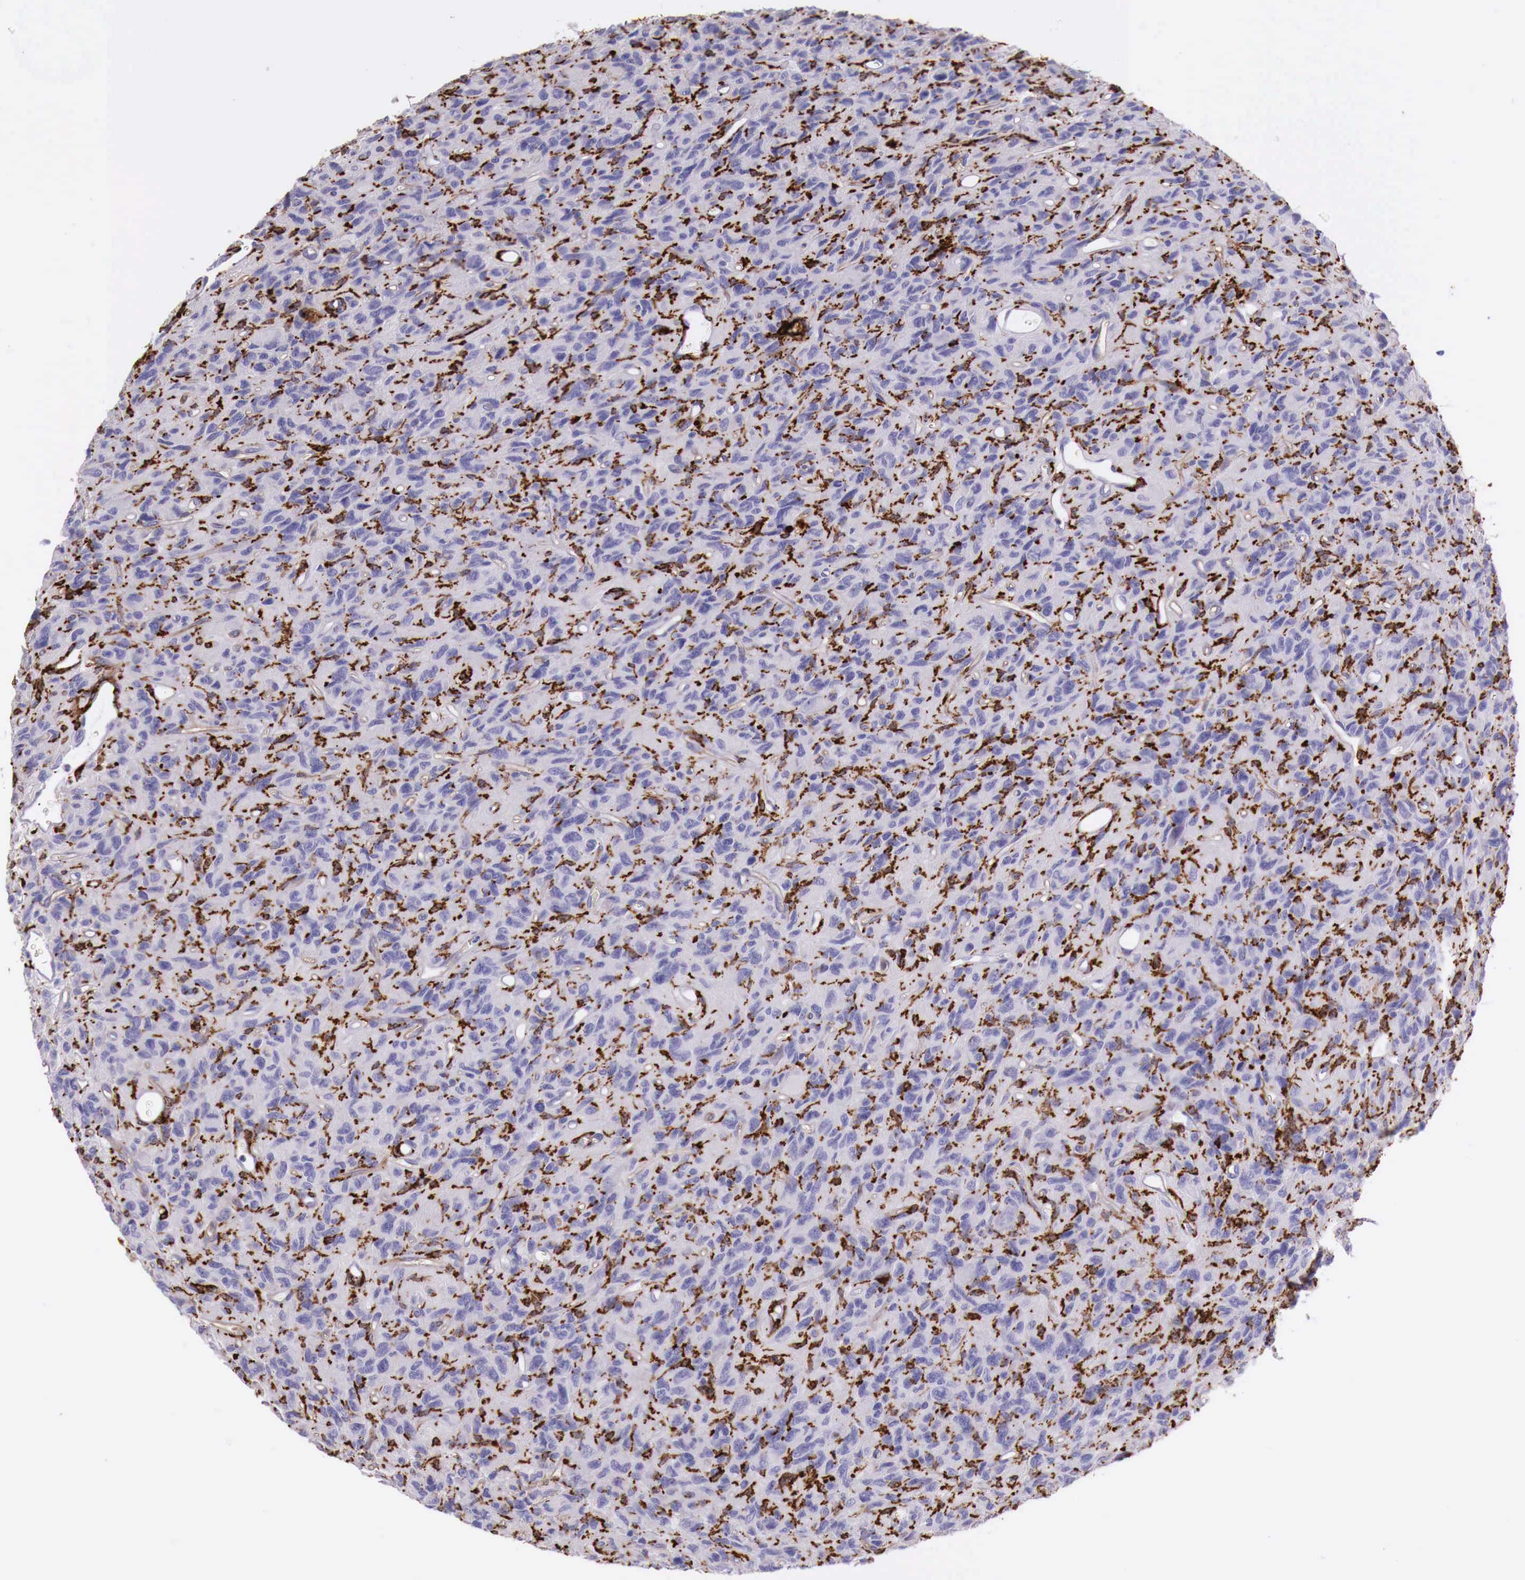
{"staining": {"intensity": "negative", "quantity": "none", "location": "none"}, "tissue": "glioma", "cell_type": "Tumor cells", "image_type": "cancer", "snomed": [{"axis": "morphology", "description": "Glioma, malignant, High grade"}, {"axis": "topography", "description": "Brain"}], "caption": "High magnification brightfield microscopy of malignant high-grade glioma stained with DAB (3,3'-diaminobenzidine) (brown) and counterstained with hematoxylin (blue): tumor cells show no significant expression.", "gene": "MSR1", "patient": {"sex": "female", "age": 60}}